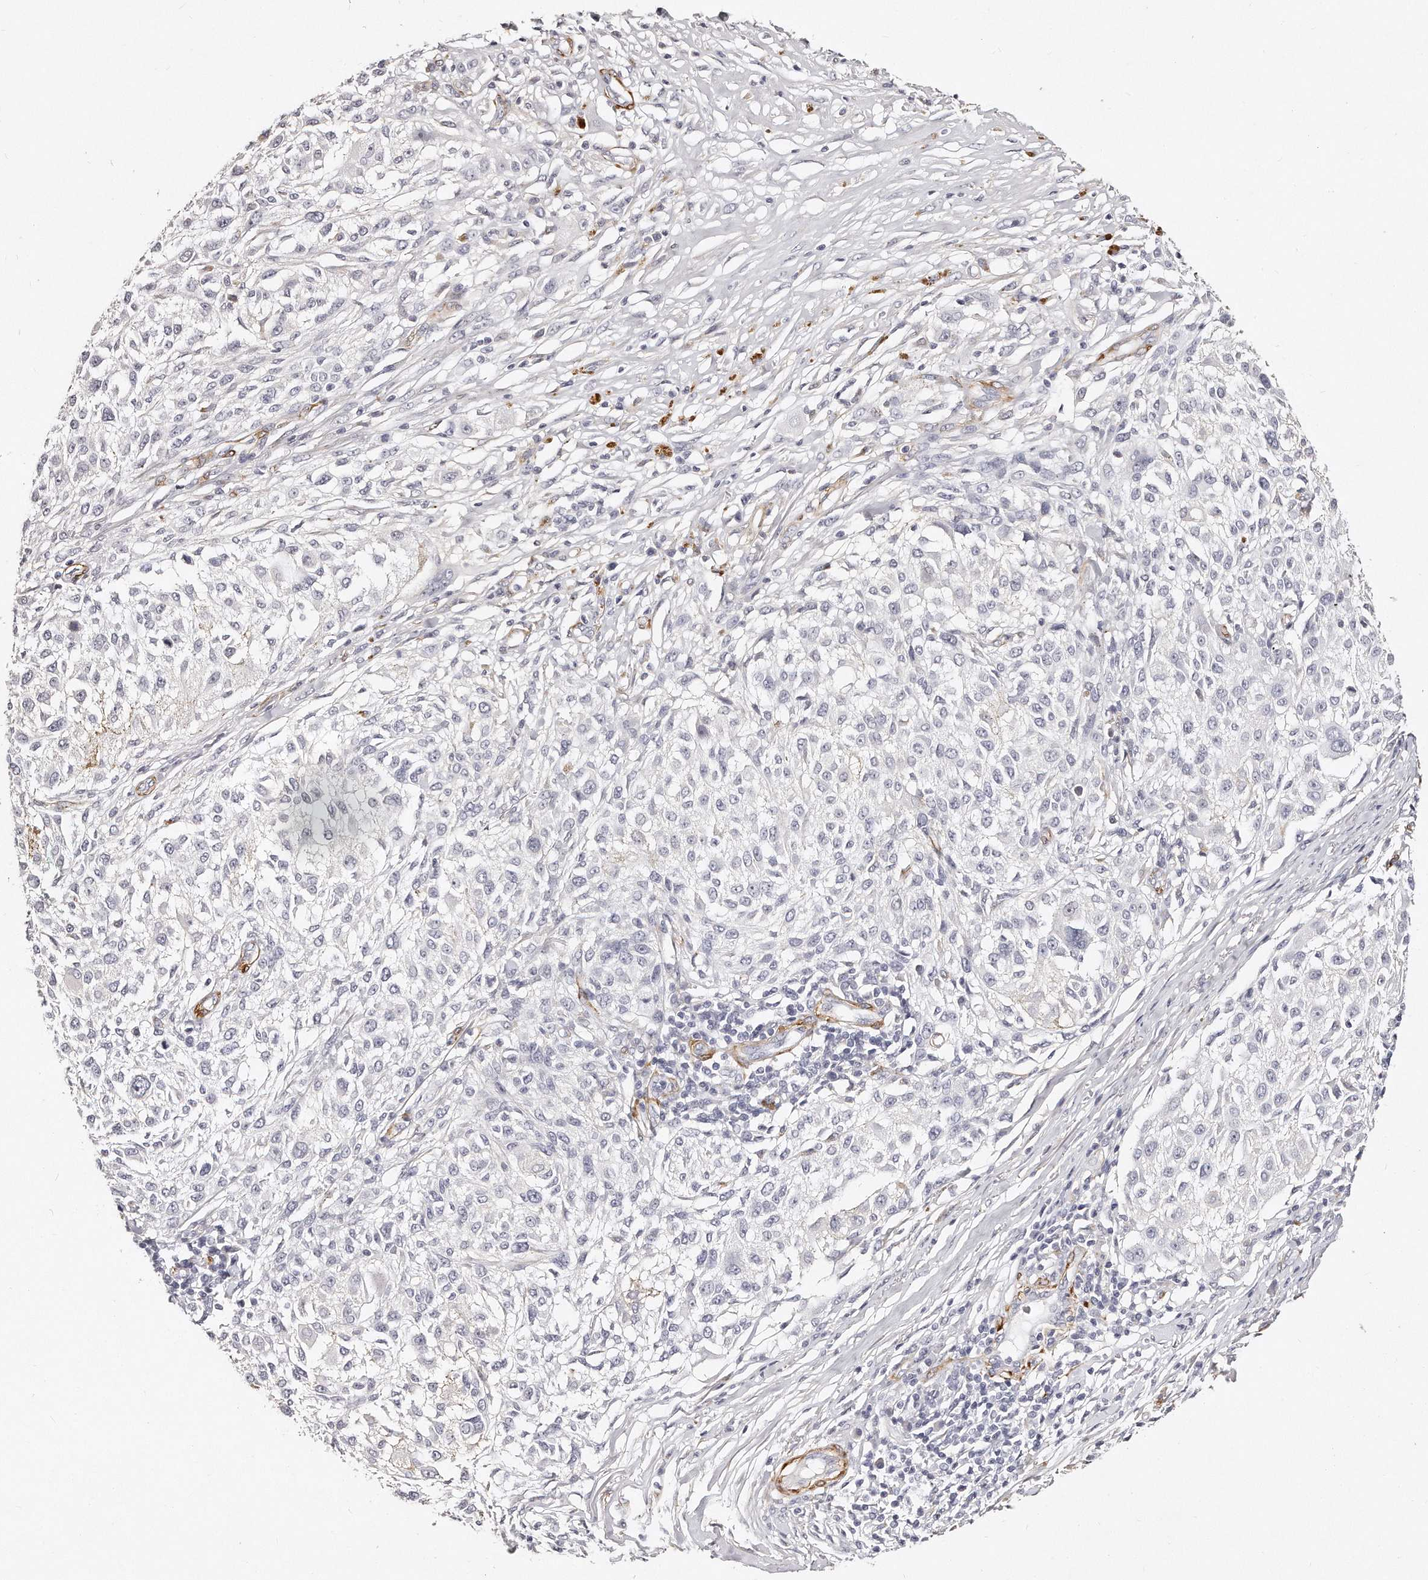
{"staining": {"intensity": "negative", "quantity": "none", "location": "none"}, "tissue": "melanoma", "cell_type": "Tumor cells", "image_type": "cancer", "snomed": [{"axis": "morphology", "description": "Necrosis, NOS"}, {"axis": "morphology", "description": "Malignant melanoma, NOS"}, {"axis": "topography", "description": "Skin"}], "caption": "Malignant melanoma was stained to show a protein in brown. There is no significant staining in tumor cells.", "gene": "LMOD1", "patient": {"sex": "female", "age": 87}}